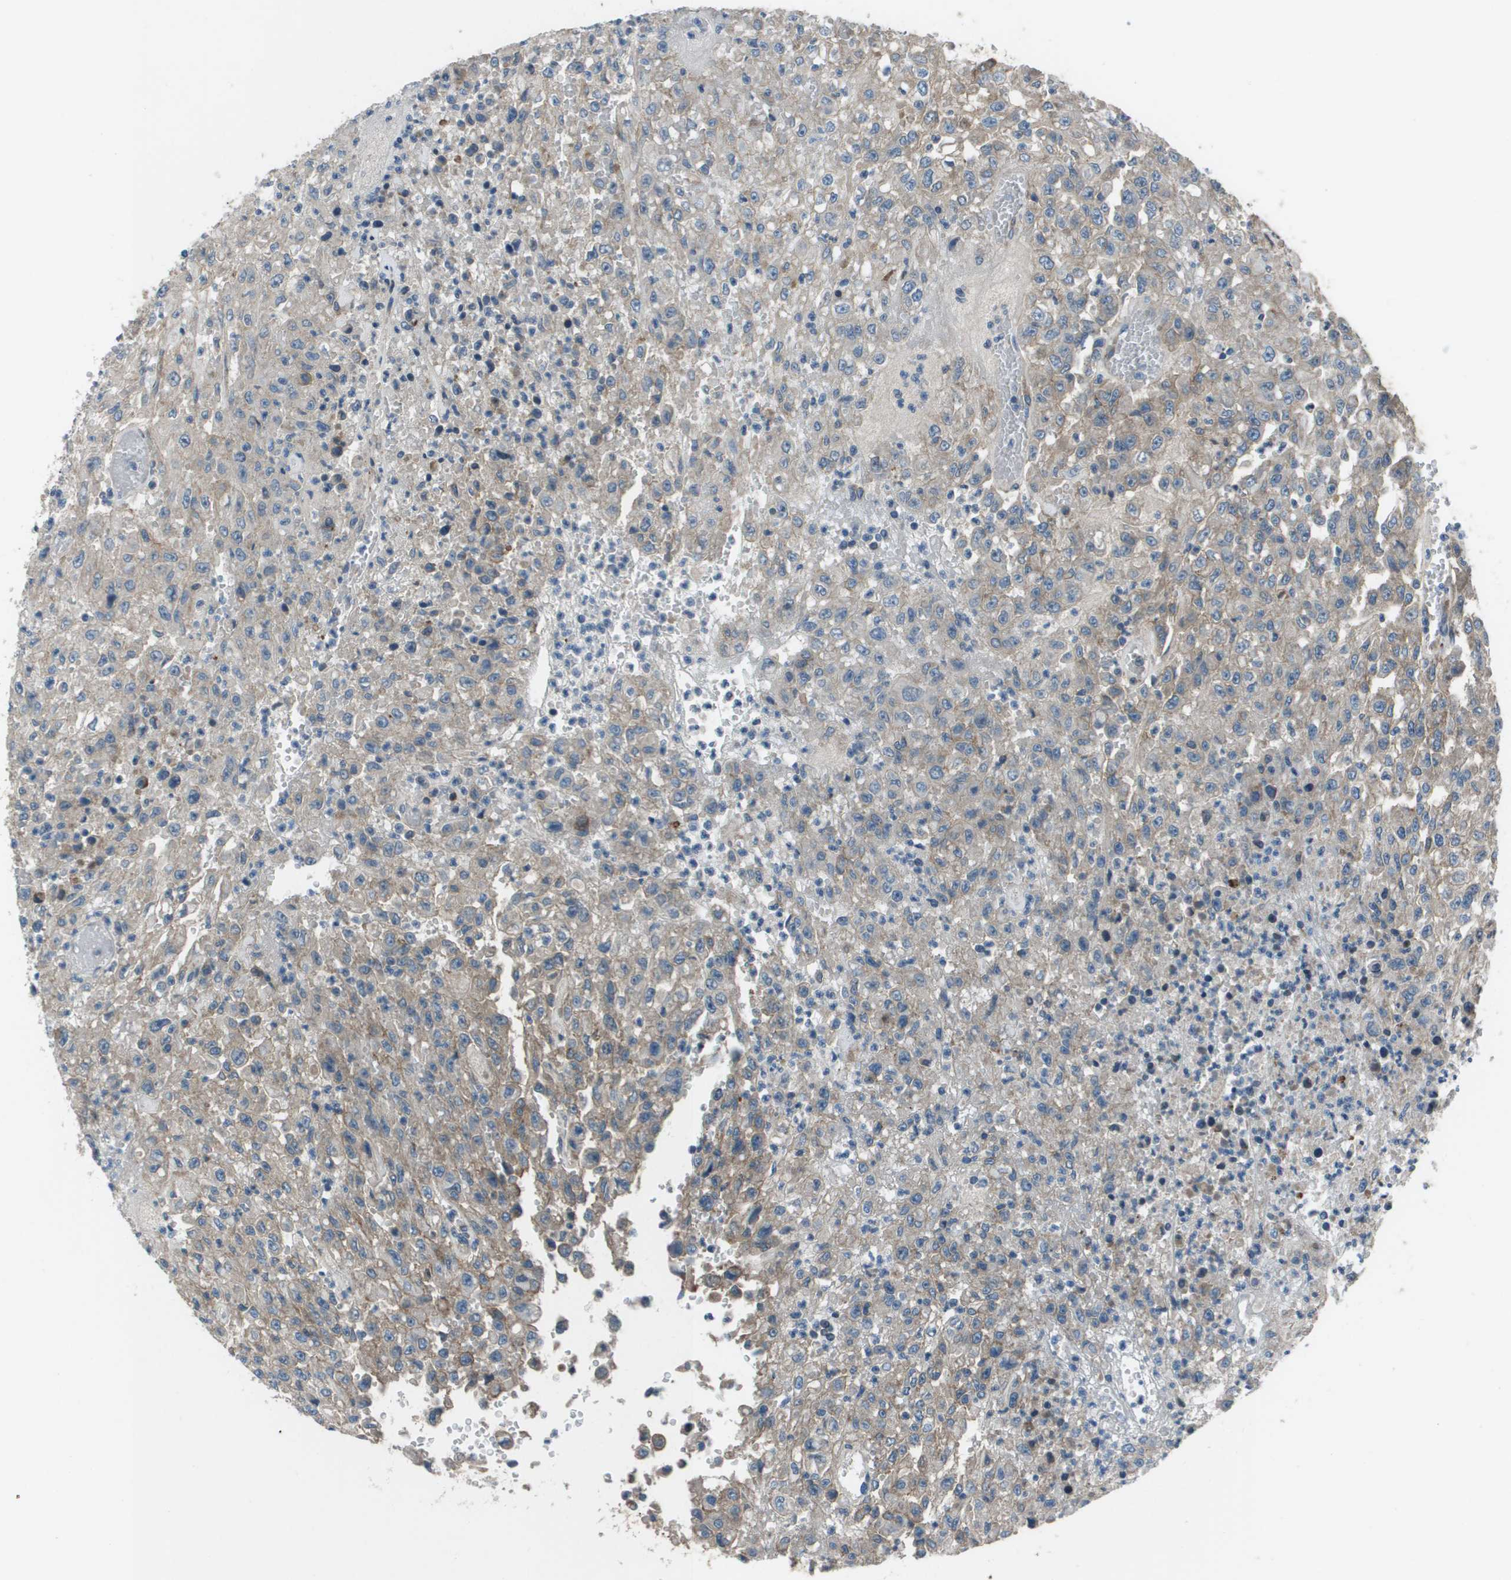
{"staining": {"intensity": "weak", "quantity": "<25%", "location": "cytoplasmic/membranous"}, "tissue": "urothelial cancer", "cell_type": "Tumor cells", "image_type": "cancer", "snomed": [{"axis": "morphology", "description": "Urothelial carcinoma, High grade"}, {"axis": "topography", "description": "Urinary bladder"}], "caption": "An image of human urothelial cancer is negative for staining in tumor cells. The staining is performed using DAB brown chromogen with nuclei counter-stained in using hematoxylin.", "gene": "PCOLCE", "patient": {"sex": "male", "age": 46}}